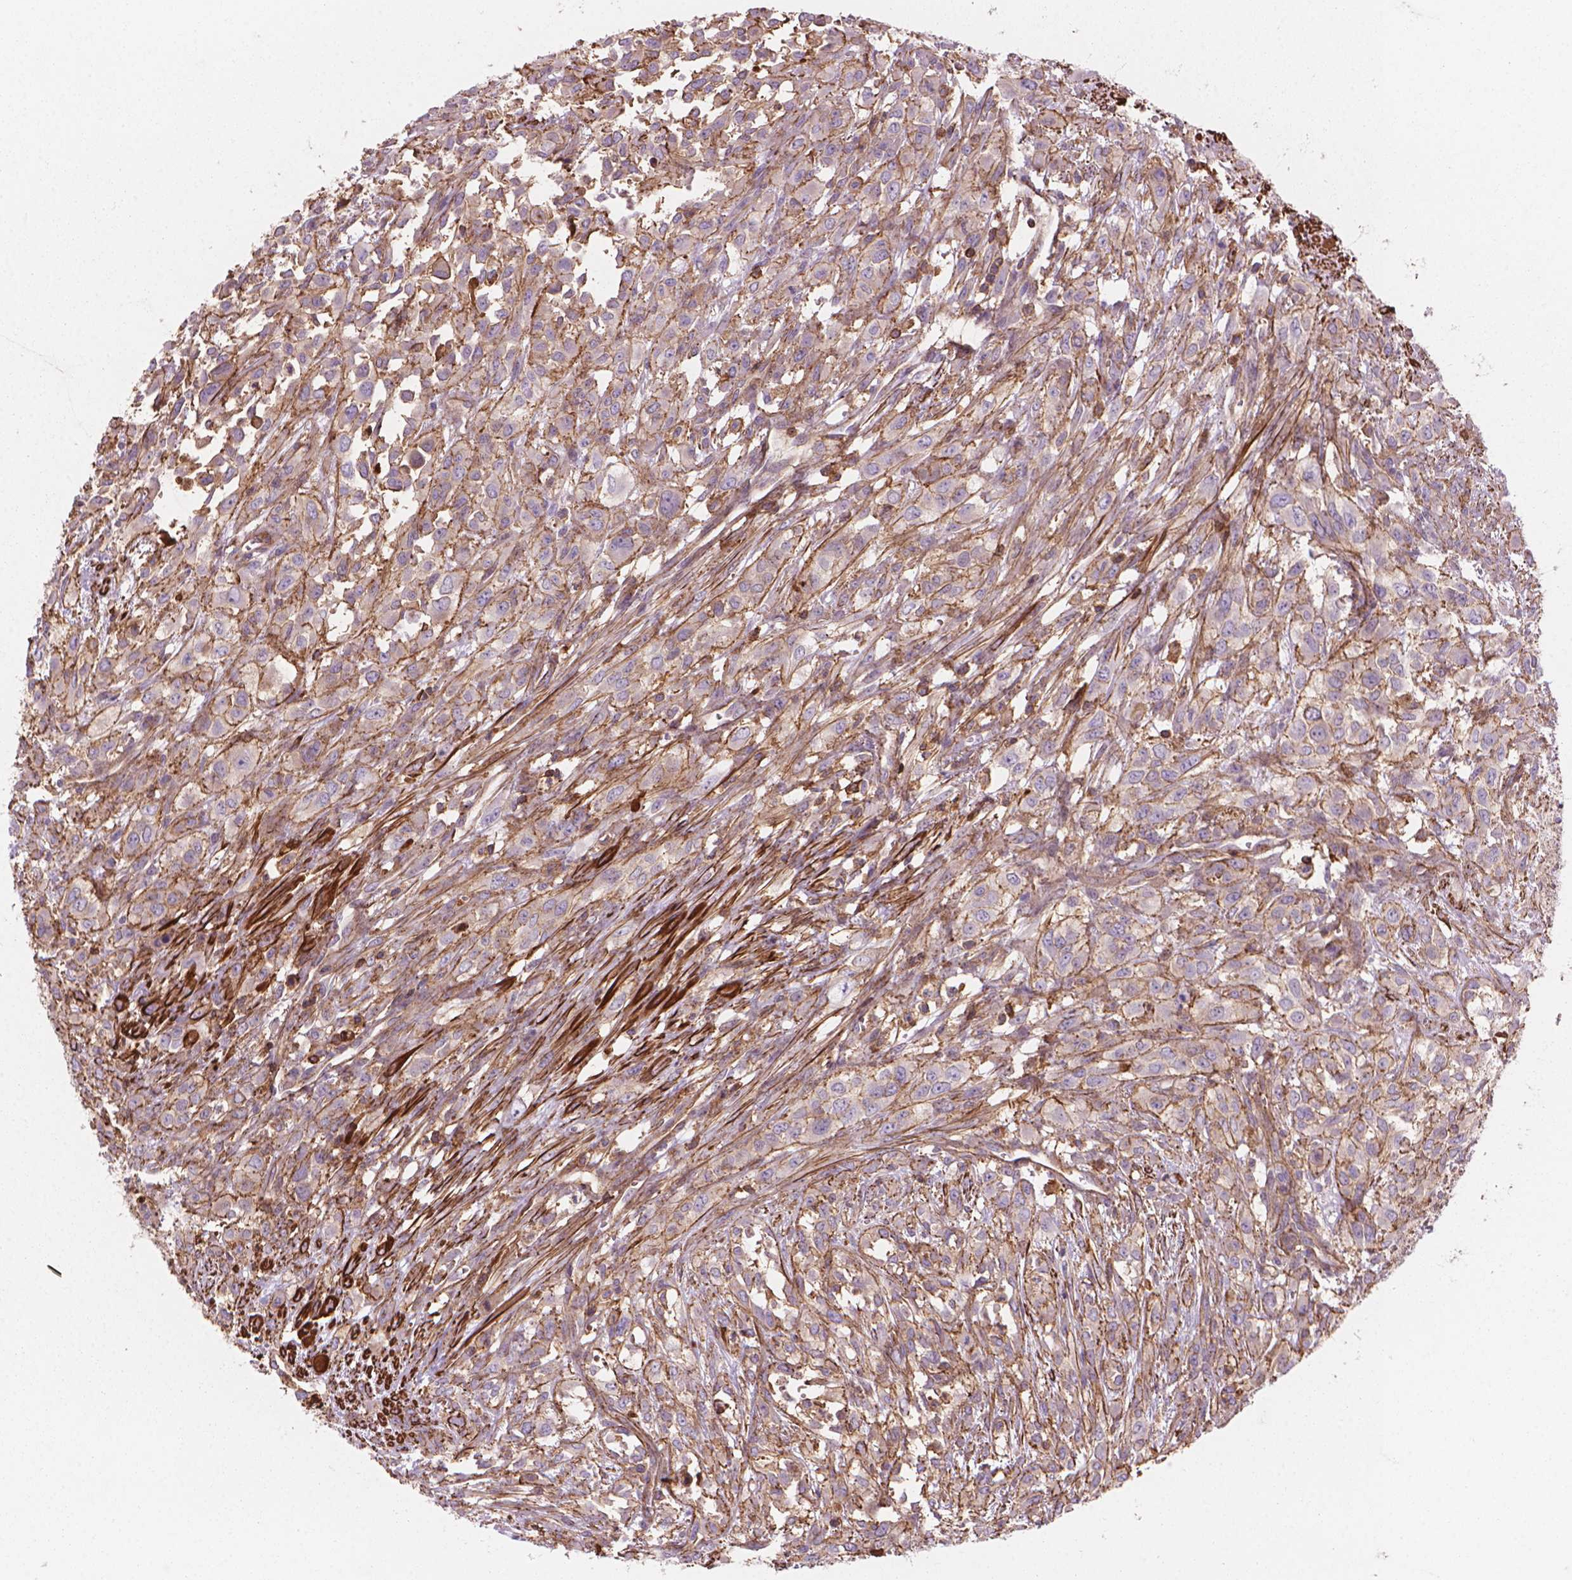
{"staining": {"intensity": "moderate", "quantity": ">75%", "location": "cytoplasmic/membranous"}, "tissue": "urothelial cancer", "cell_type": "Tumor cells", "image_type": "cancer", "snomed": [{"axis": "morphology", "description": "Urothelial carcinoma, High grade"}, {"axis": "topography", "description": "Urinary bladder"}], "caption": "Immunohistochemical staining of urothelial cancer demonstrates medium levels of moderate cytoplasmic/membranous positivity in about >75% of tumor cells.", "gene": "PATJ", "patient": {"sex": "male", "age": 67}}